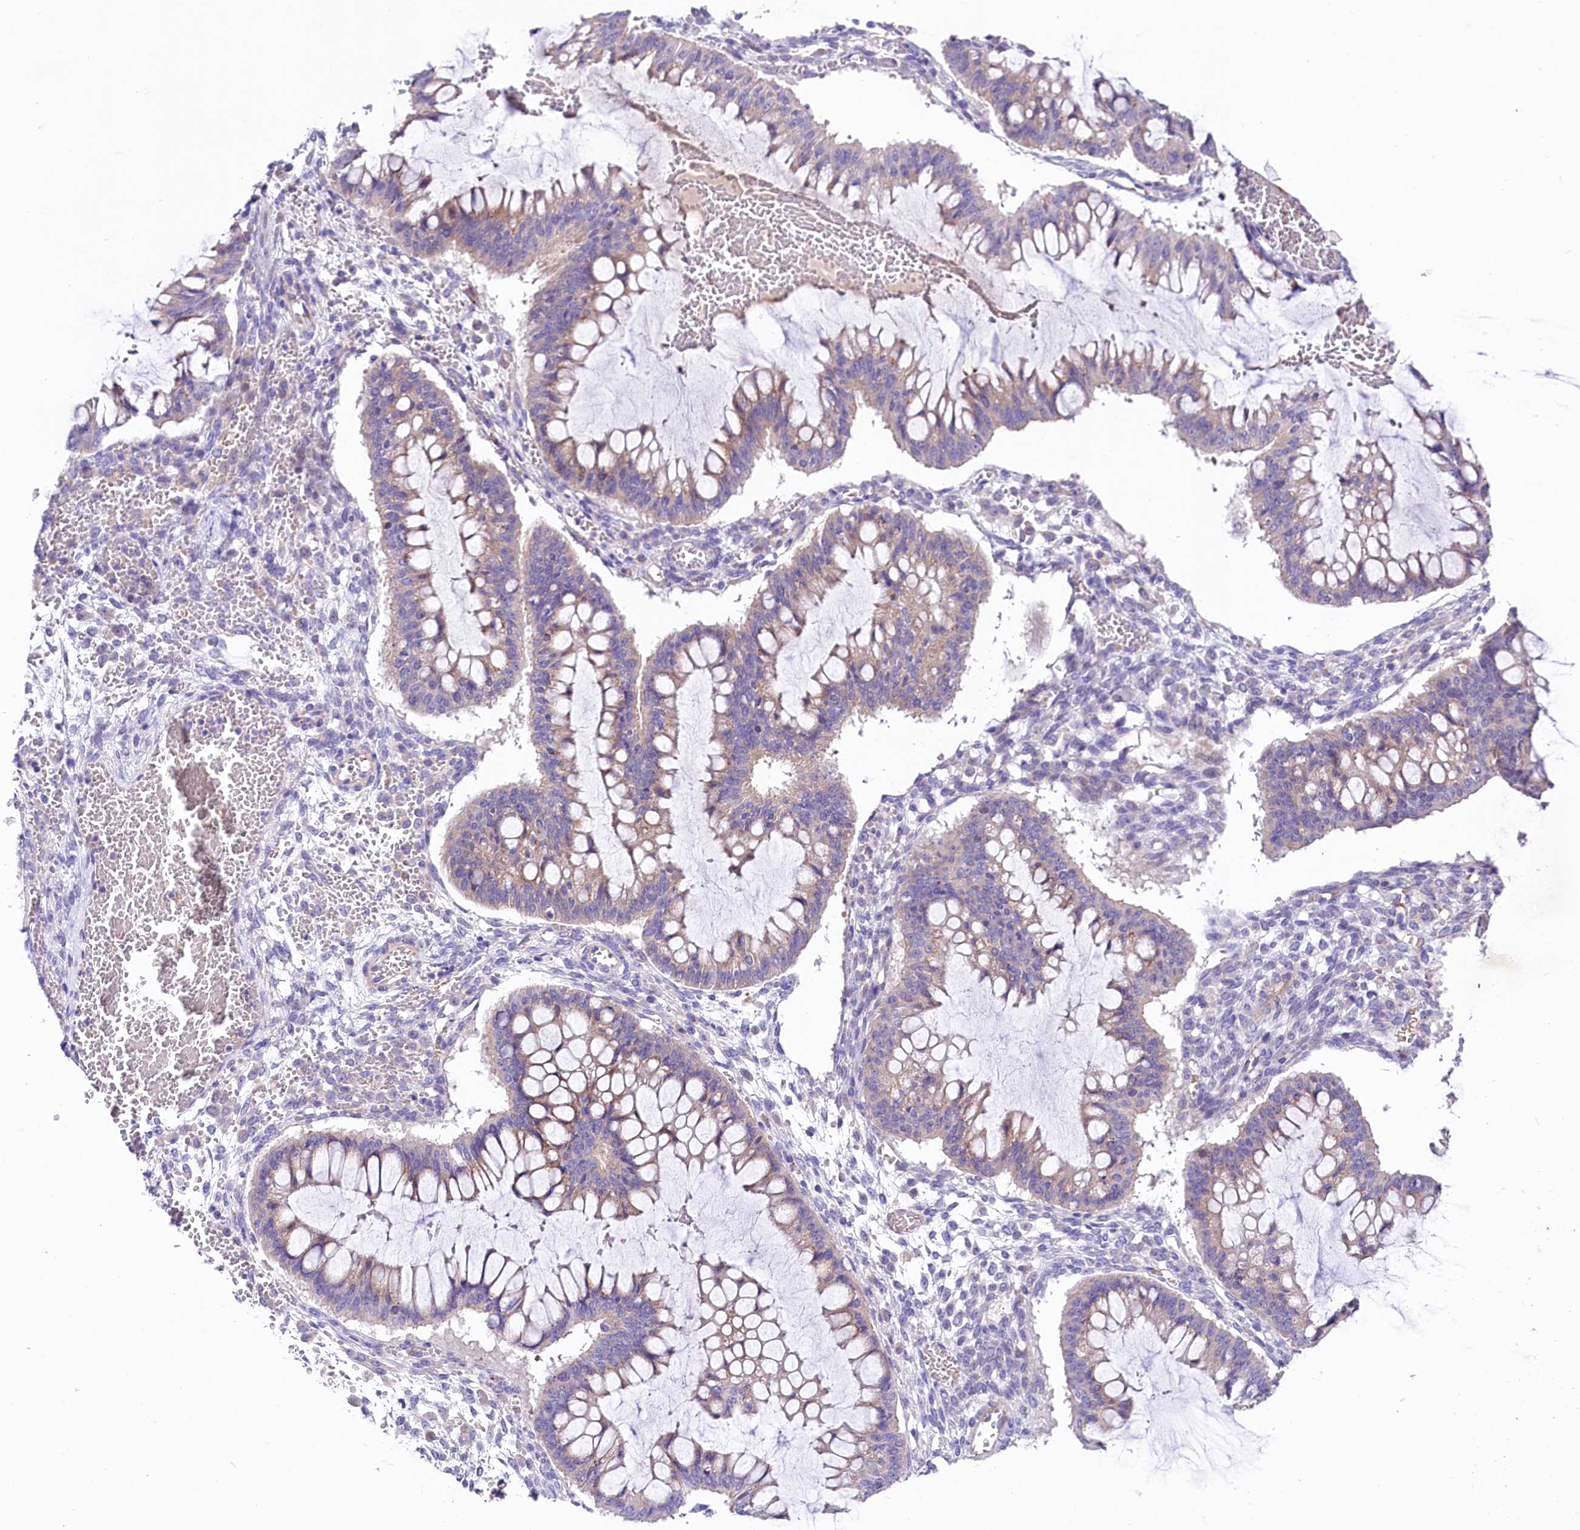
{"staining": {"intensity": "negative", "quantity": "none", "location": "none"}, "tissue": "ovarian cancer", "cell_type": "Tumor cells", "image_type": "cancer", "snomed": [{"axis": "morphology", "description": "Cystadenocarcinoma, mucinous, NOS"}, {"axis": "topography", "description": "Ovary"}], "caption": "DAB immunohistochemical staining of human ovarian cancer (mucinous cystadenocarcinoma) exhibits no significant positivity in tumor cells.", "gene": "ABHD5", "patient": {"sex": "female", "age": 73}}